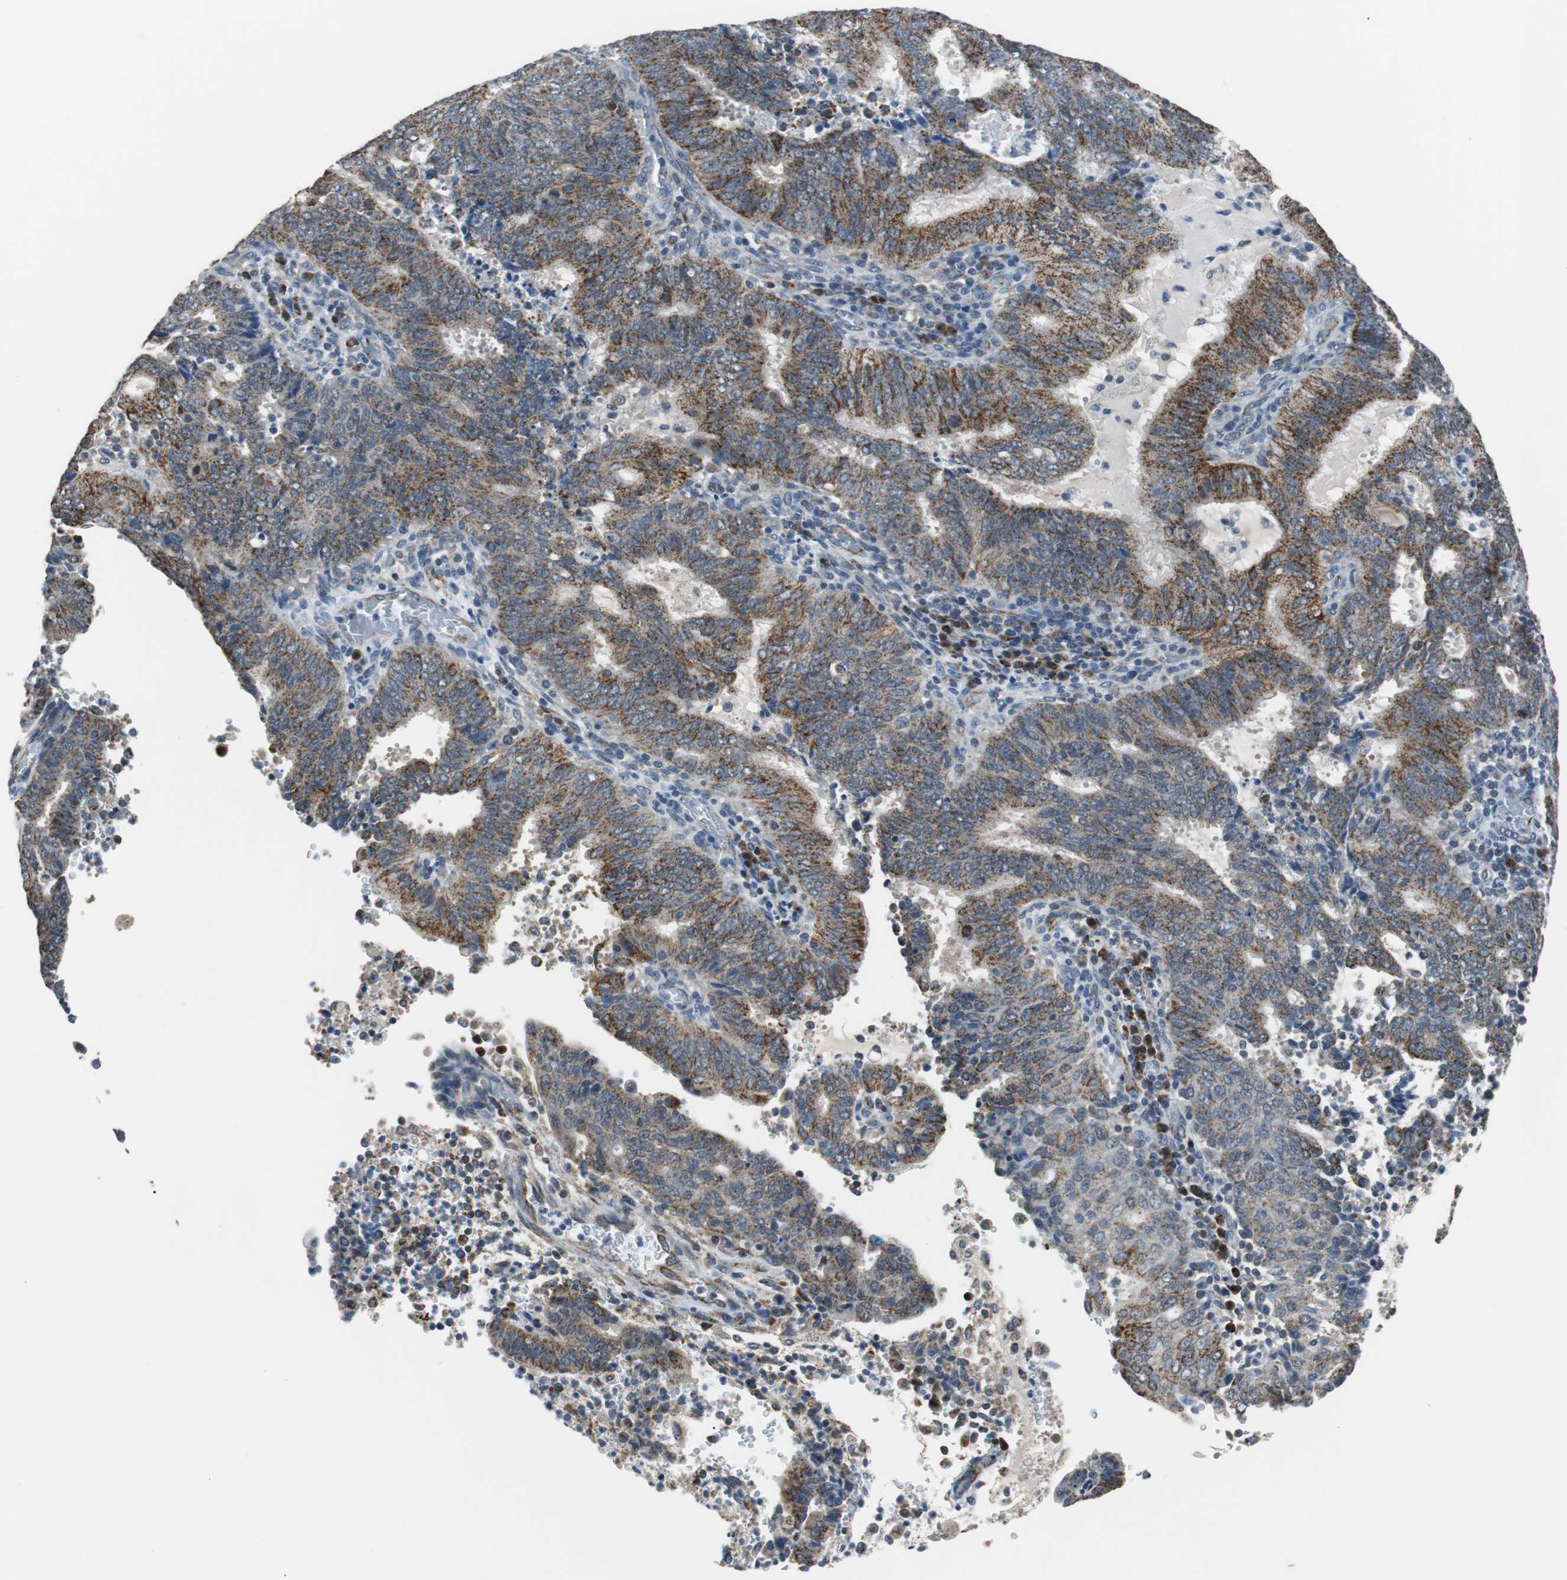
{"staining": {"intensity": "strong", "quantity": ">75%", "location": "cytoplasmic/membranous"}, "tissue": "cervical cancer", "cell_type": "Tumor cells", "image_type": "cancer", "snomed": [{"axis": "morphology", "description": "Adenocarcinoma, NOS"}, {"axis": "topography", "description": "Cervix"}], "caption": "Approximately >75% of tumor cells in cervical adenocarcinoma show strong cytoplasmic/membranous protein positivity as visualized by brown immunohistochemical staining.", "gene": "PITRM1", "patient": {"sex": "female", "age": 44}}